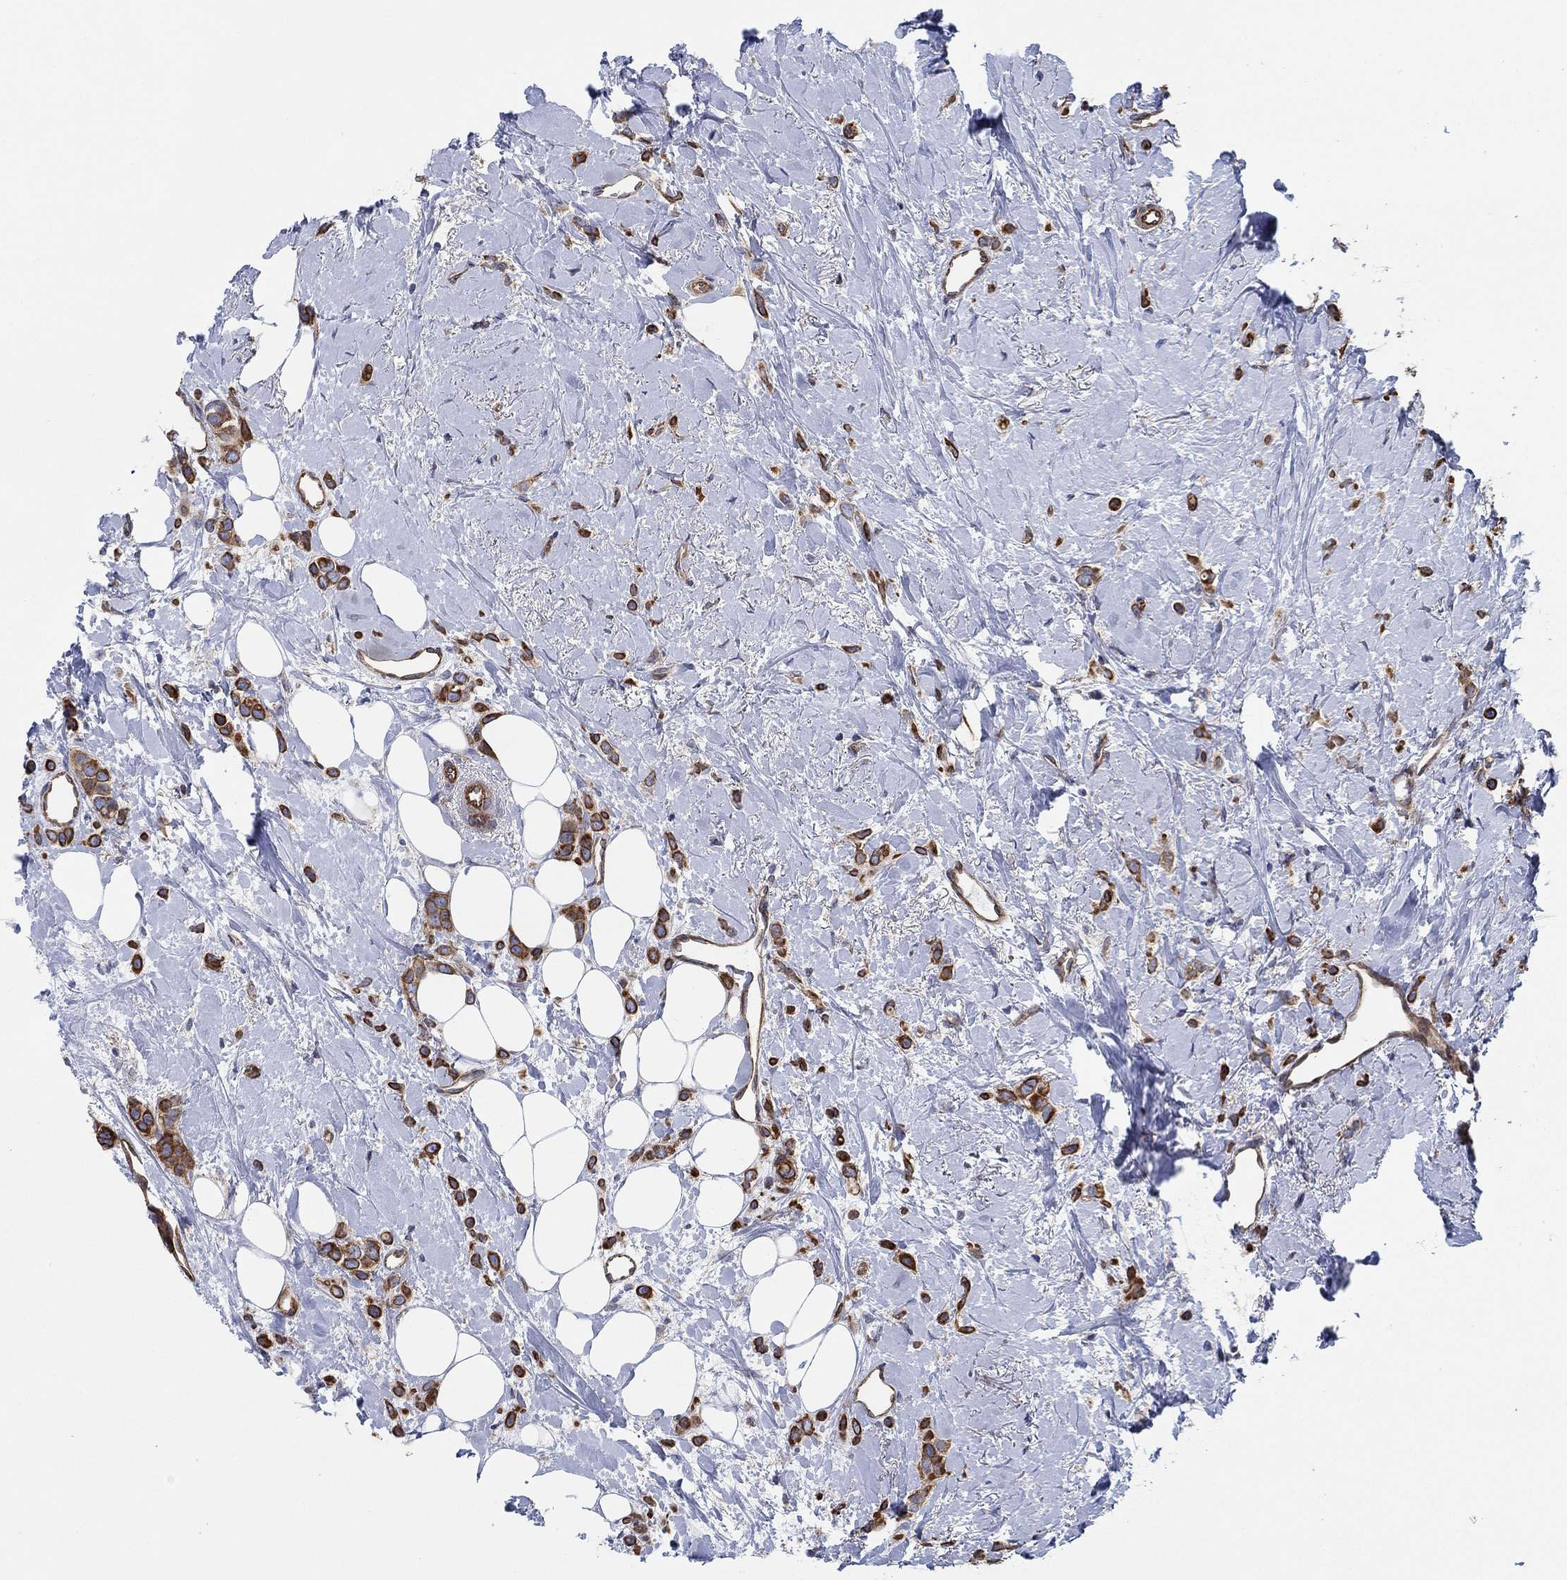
{"staining": {"intensity": "strong", "quantity": "25%-75%", "location": "cytoplasmic/membranous"}, "tissue": "breast cancer", "cell_type": "Tumor cells", "image_type": "cancer", "snomed": [{"axis": "morphology", "description": "Lobular carcinoma"}, {"axis": "topography", "description": "Breast"}], "caption": "A photomicrograph showing strong cytoplasmic/membranous positivity in approximately 25%-75% of tumor cells in breast cancer (lobular carcinoma), as visualized by brown immunohistochemical staining.", "gene": "FMN1", "patient": {"sex": "female", "age": 66}}